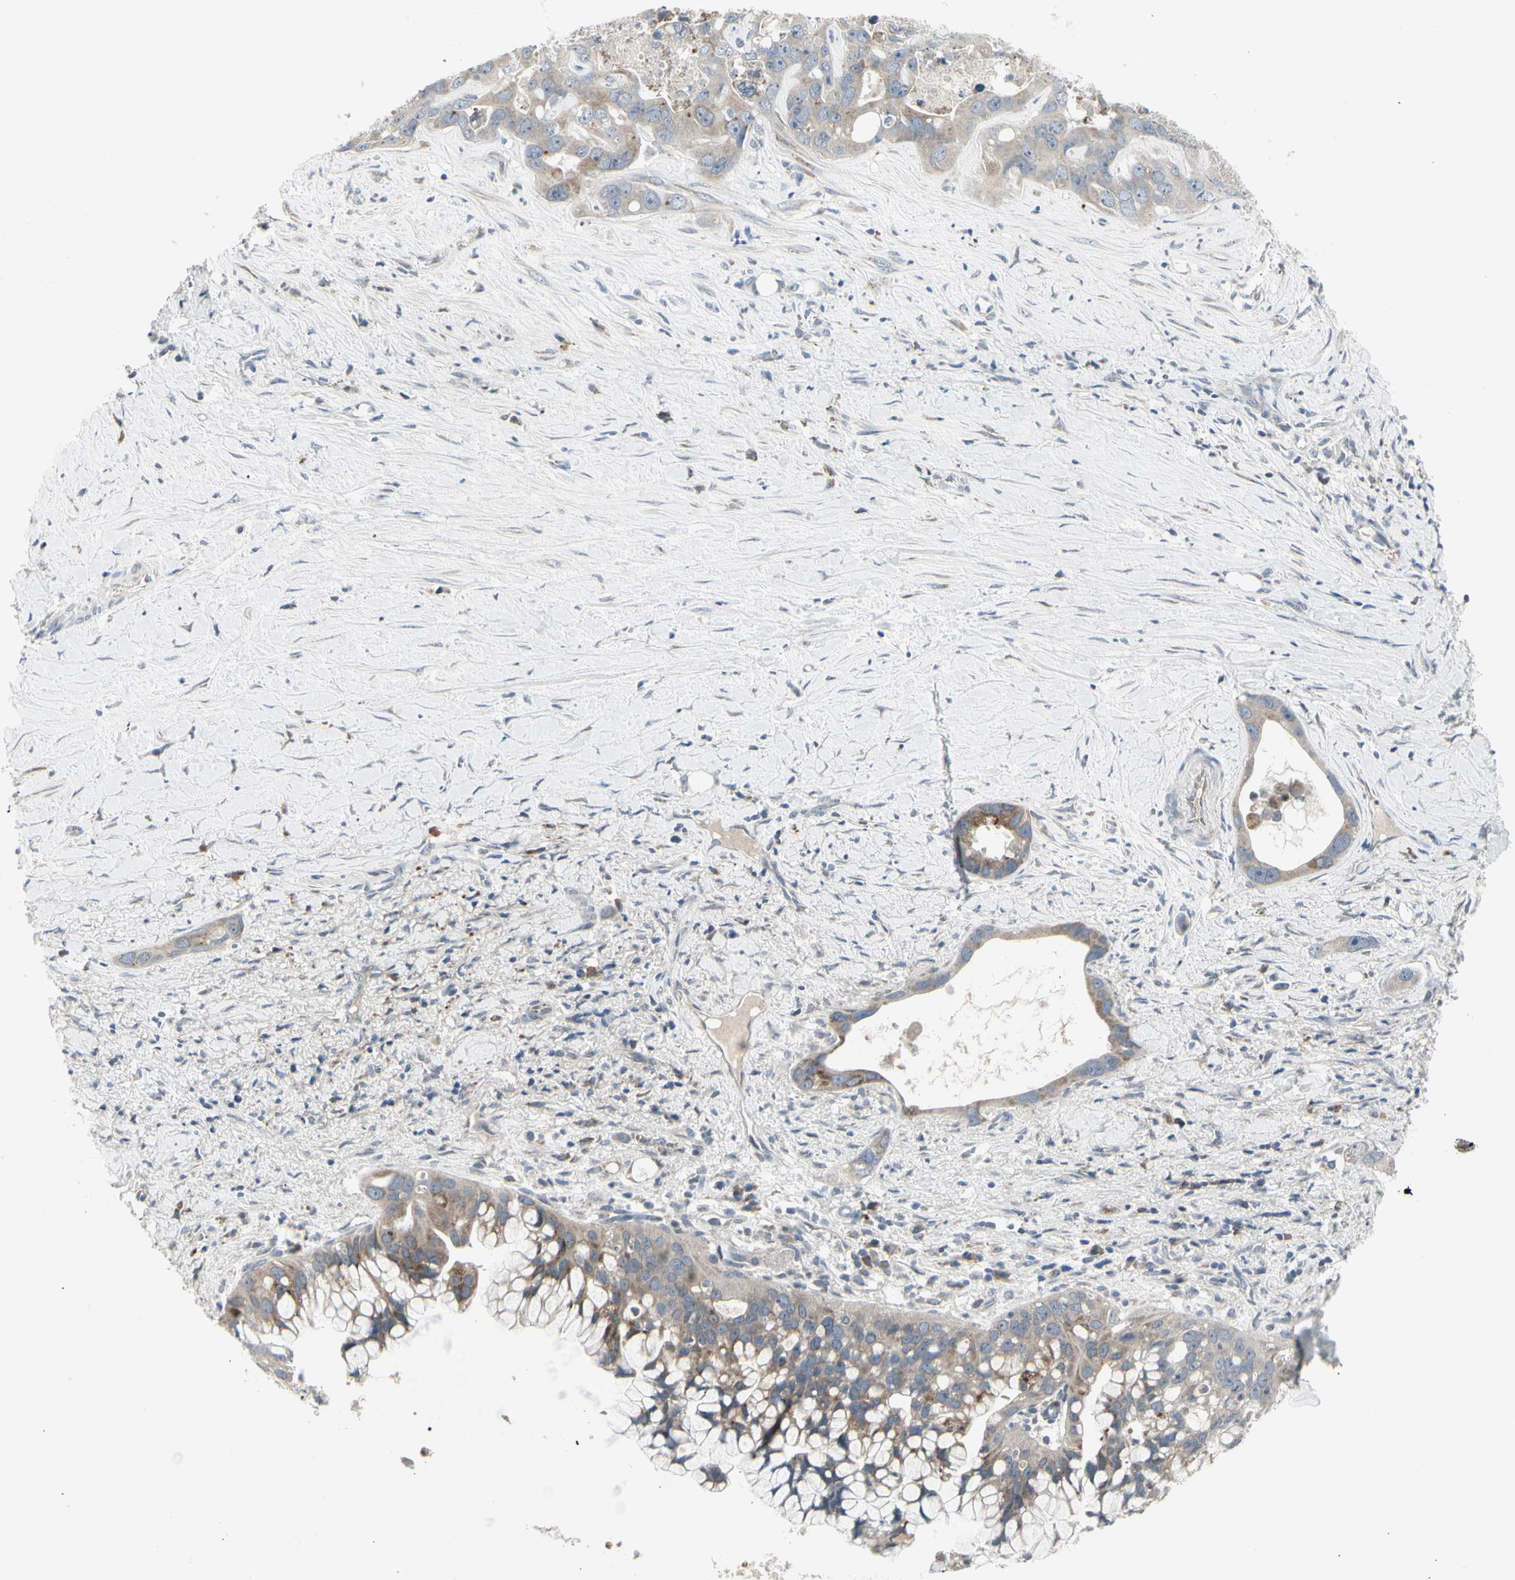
{"staining": {"intensity": "weak", "quantity": ">75%", "location": "cytoplasmic/membranous"}, "tissue": "liver cancer", "cell_type": "Tumor cells", "image_type": "cancer", "snomed": [{"axis": "morphology", "description": "Cholangiocarcinoma"}, {"axis": "topography", "description": "Liver"}], "caption": "This photomicrograph displays immunohistochemistry (IHC) staining of liver cancer, with low weak cytoplasmic/membranous positivity in approximately >75% of tumor cells.", "gene": "GRN", "patient": {"sex": "female", "age": 65}}